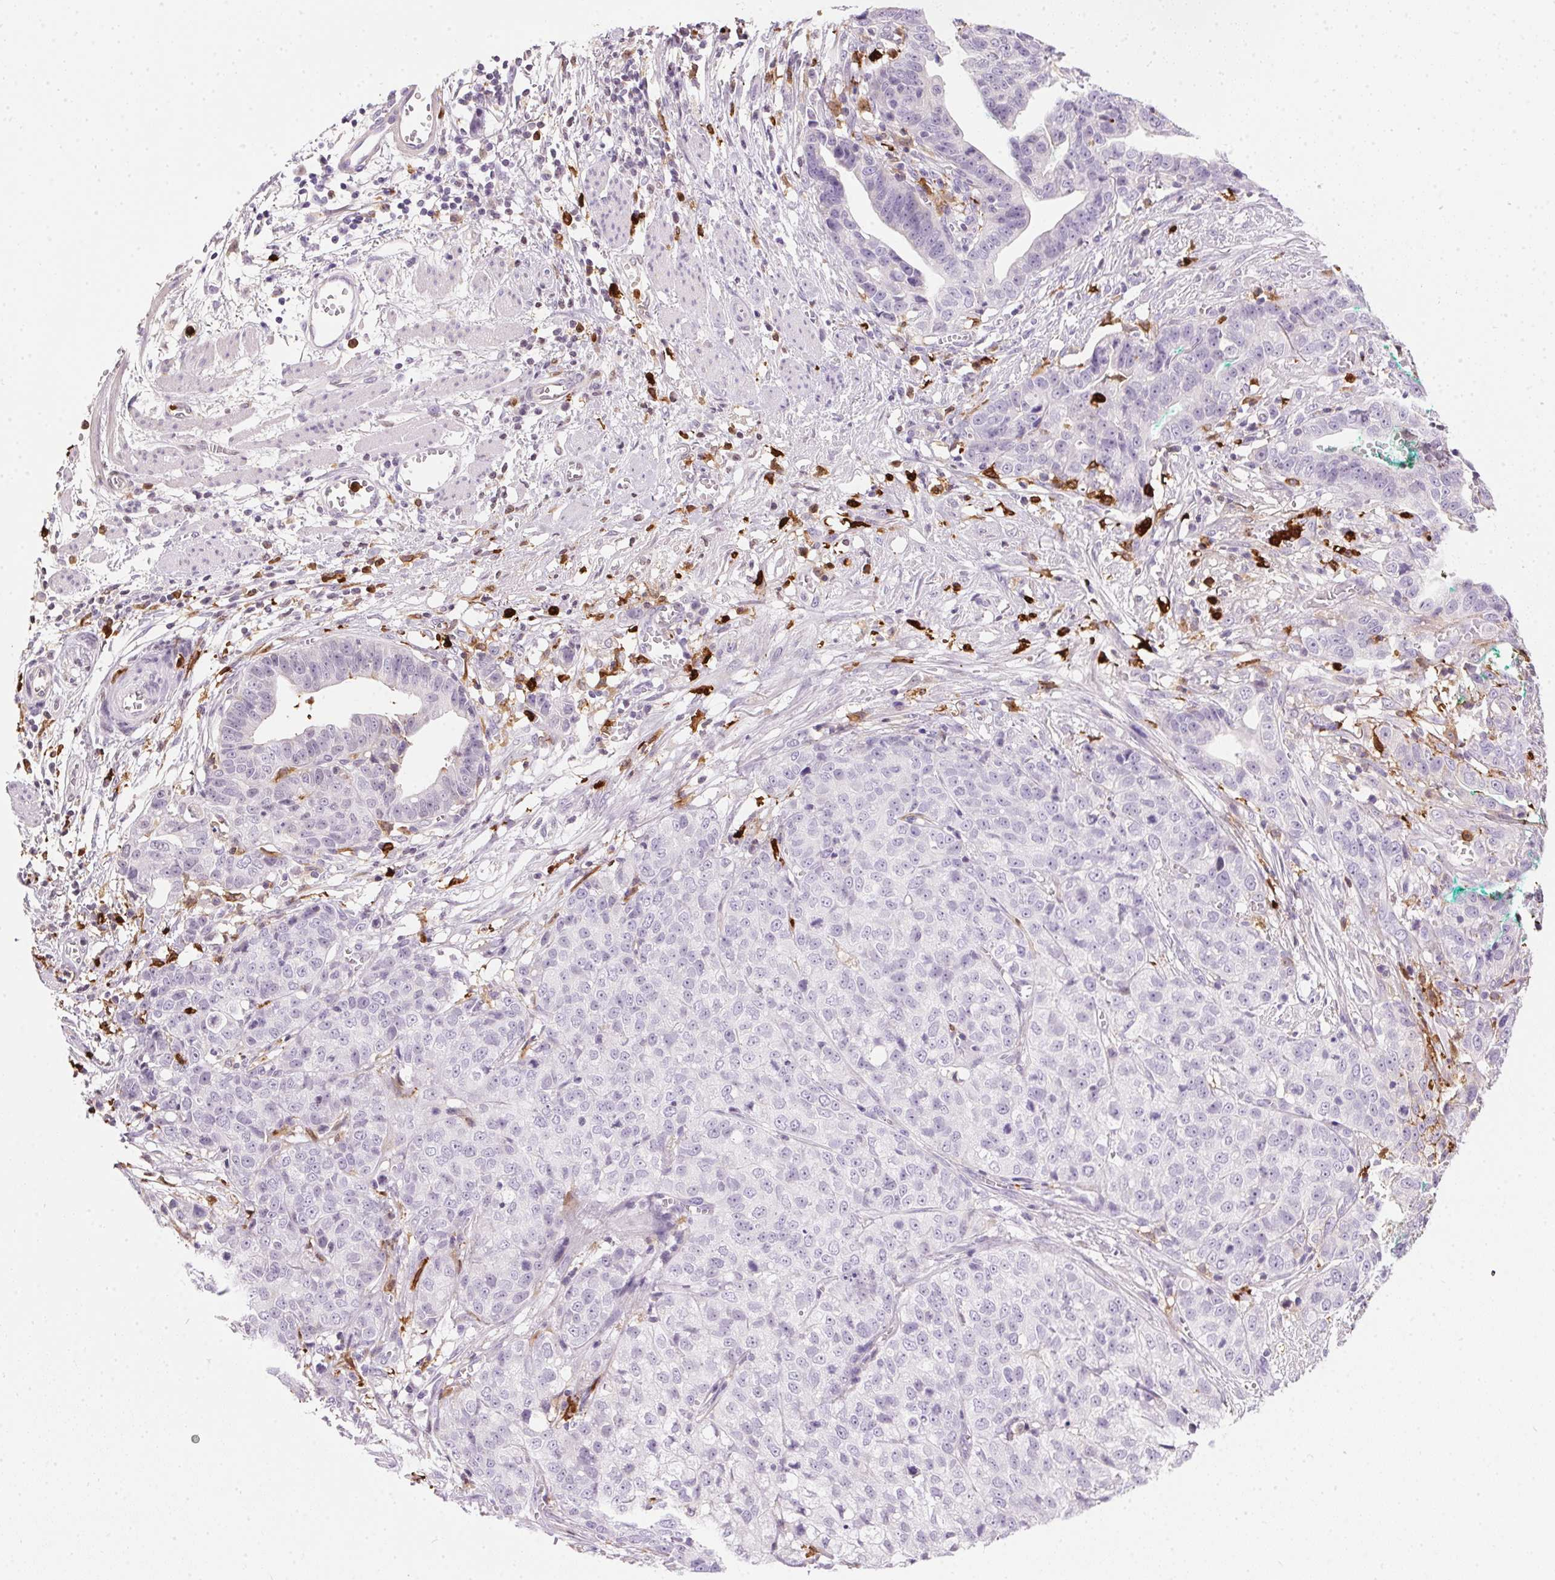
{"staining": {"intensity": "negative", "quantity": "none", "location": "none"}, "tissue": "stomach cancer", "cell_type": "Tumor cells", "image_type": "cancer", "snomed": [{"axis": "morphology", "description": "Adenocarcinoma, NOS"}, {"axis": "topography", "description": "Stomach, upper"}], "caption": "This is a image of IHC staining of stomach cancer (adenocarcinoma), which shows no staining in tumor cells.", "gene": "ORM1", "patient": {"sex": "female", "age": 67}}